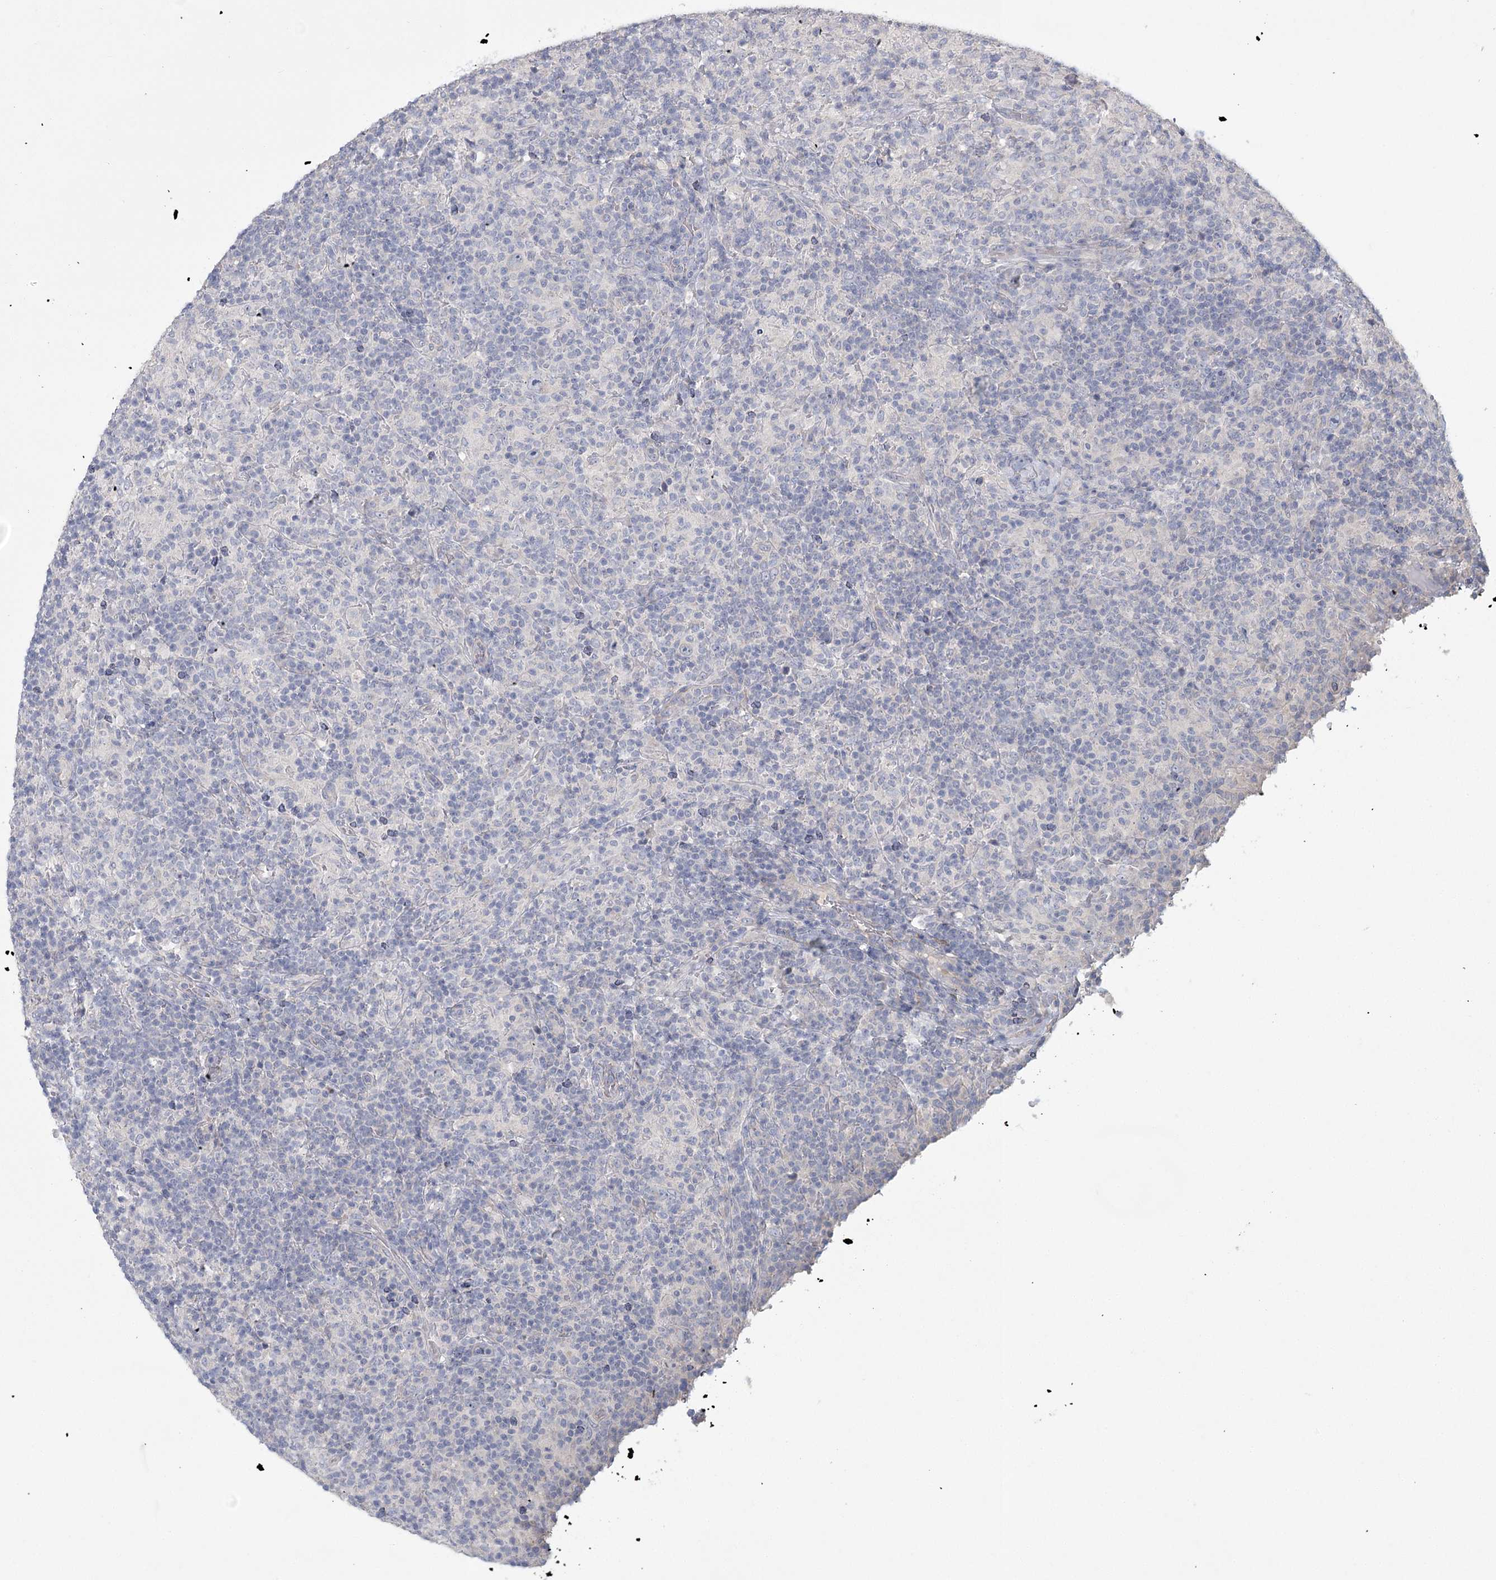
{"staining": {"intensity": "negative", "quantity": "none", "location": "none"}, "tissue": "lymphoma", "cell_type": "Tumor cells", "image_type": "cancer", "snomed": [{"axis": "morphology", "description": "Hodgkin's disease, NOS"}, {"axis": "topography", "description": "Lymph node"}], "caption": "A high-resolution micrograph shows IHC staining of Hodgkin's disease, which displays no significant expression in tumor cells. Nuclei are stained in blue.", "gene": "CNTLN", "patient": {"sex": "male", "age": 70}}